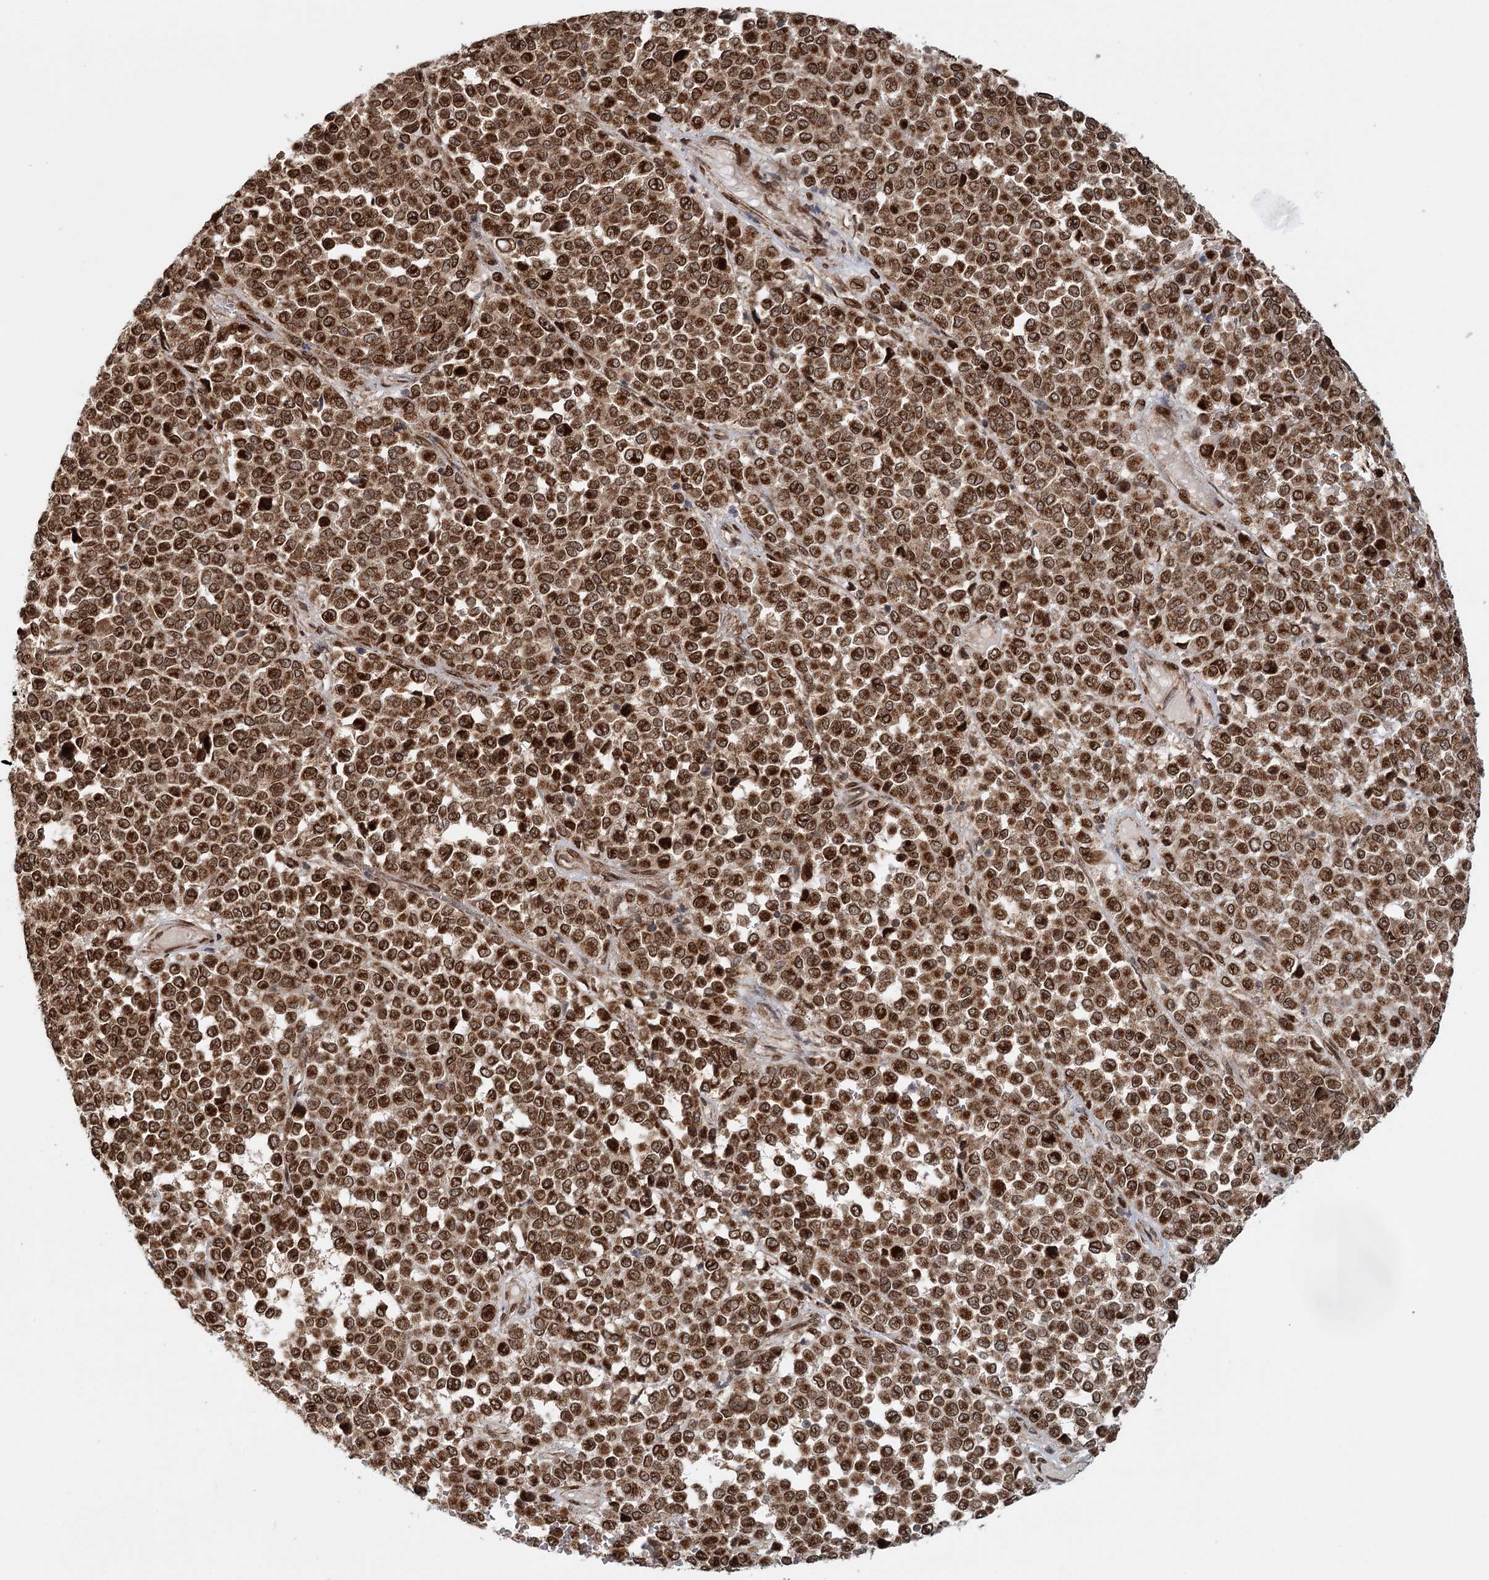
{"staining": {"intensity": "strong", "quantity": ">75%", "location": "cytoplasmic/membranous,nuclear"}, "tissue": "melanoma", "cell_type": "Tumor cells", "image_type": "cancer", "snomed": [{"axis": "morphology", "description": "Malignant melanoma, Metastatic site"}, {"axis": "topography", "description": "Pancreas"}], "caption": "The immunohistochemical stain highlights strong cytoplasmic/membranous and nuclear positivity in tumor cells of malignant melanoma (metastatic site) tissue.", "gene": "BCKDHA", "patient": {"sex": "female", "age": 30}}